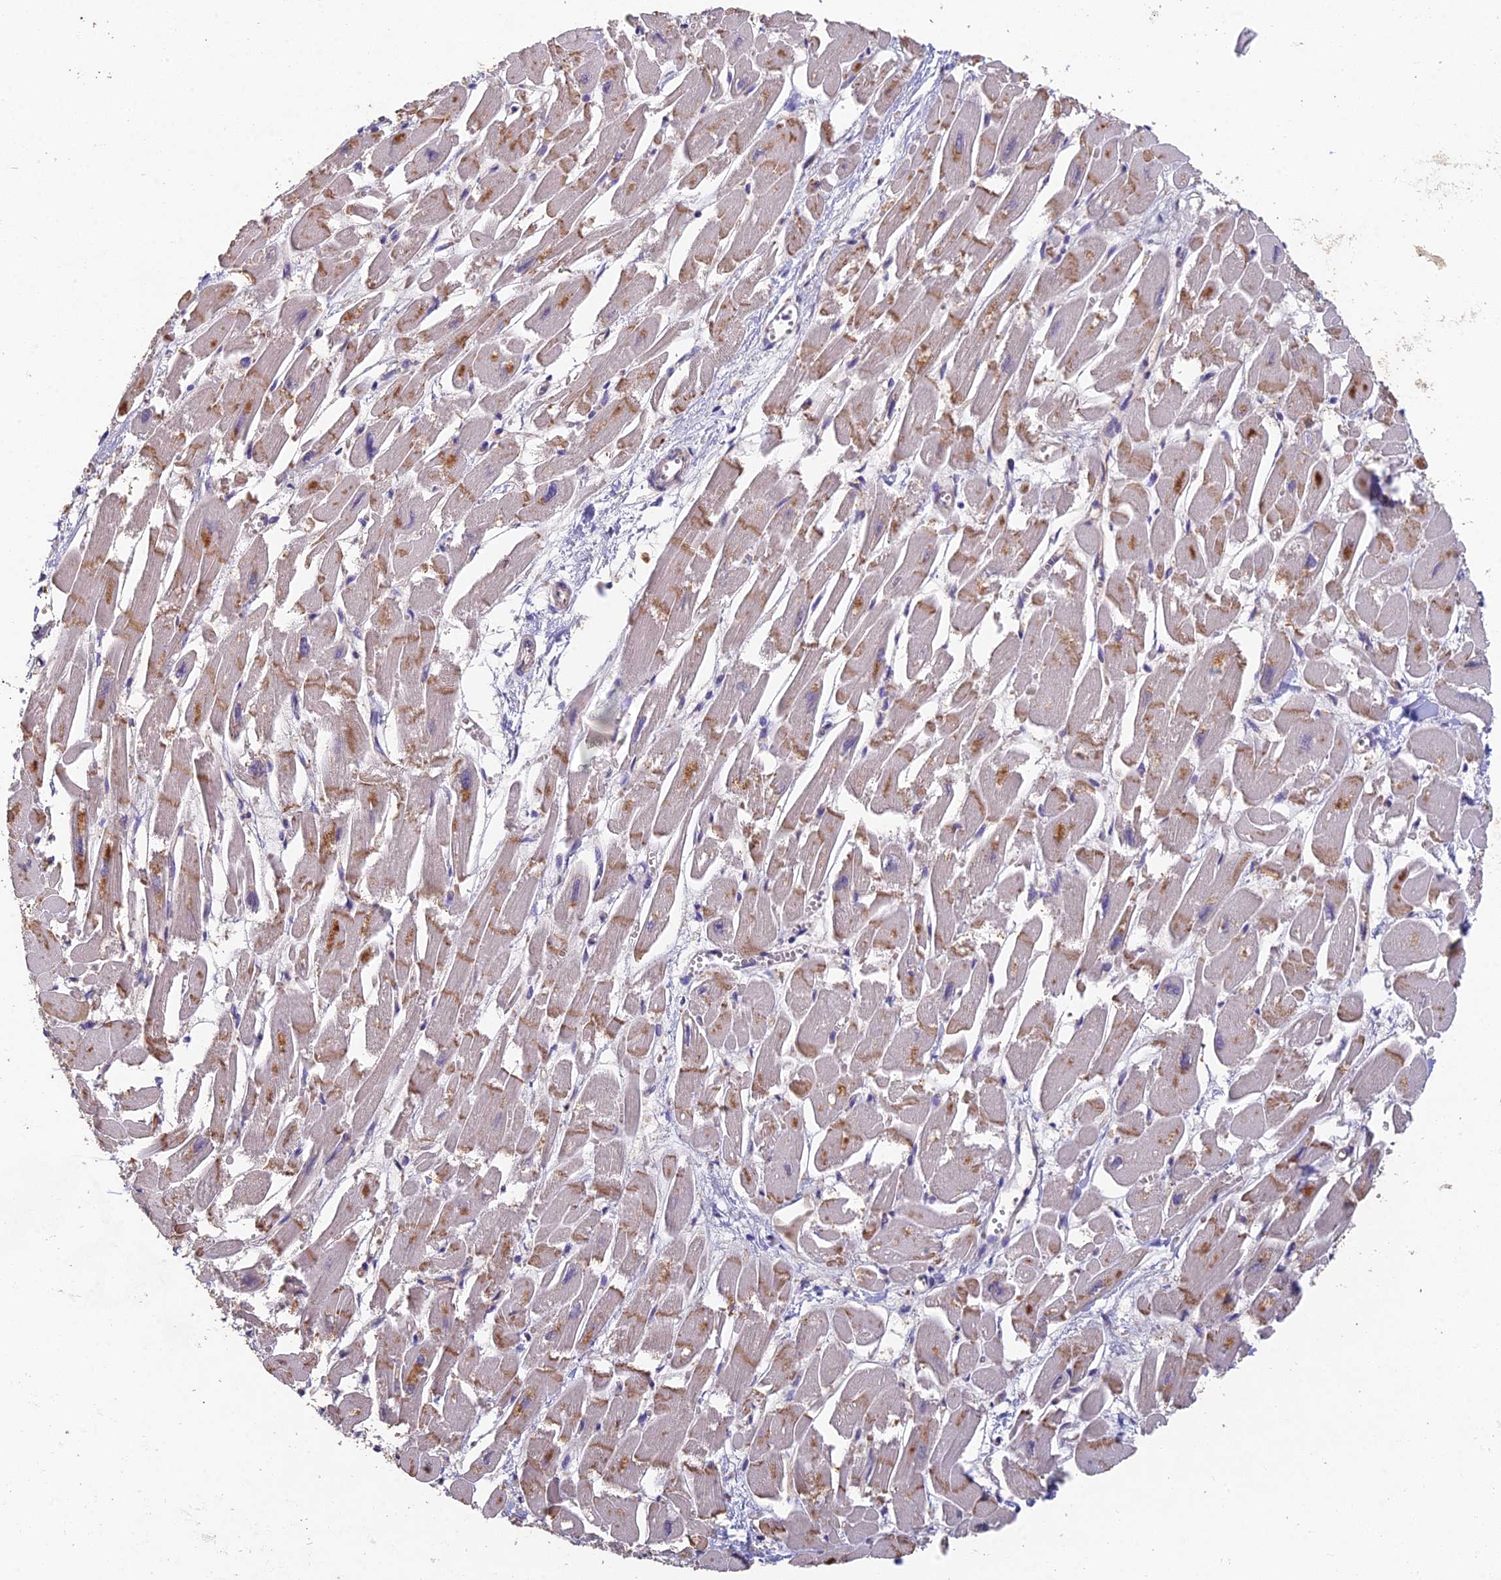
{"staining": {"intensity": "moderate", "quantity": "25%-75%", "location": "cytoplasmic/membranous"}, "tissue": "heart muscle", "cell_type": "Cardiomyocytes", "image_type": "normal", "snomed": [{"axis": "morphology", "description": "Normal tissue, NOS"}, {"axis": "topography", "description": "Heart"}], "caption": "IHC histopathology image of normal human heart muscle stained for a protein (brown), which shows medium levels of moderate cytoplasmic/membranous expression in approximately 25%-75% of cardiomyocytes.", "gene": "ADAMTS13", "patient": {"sex": "male", "age": 54}}